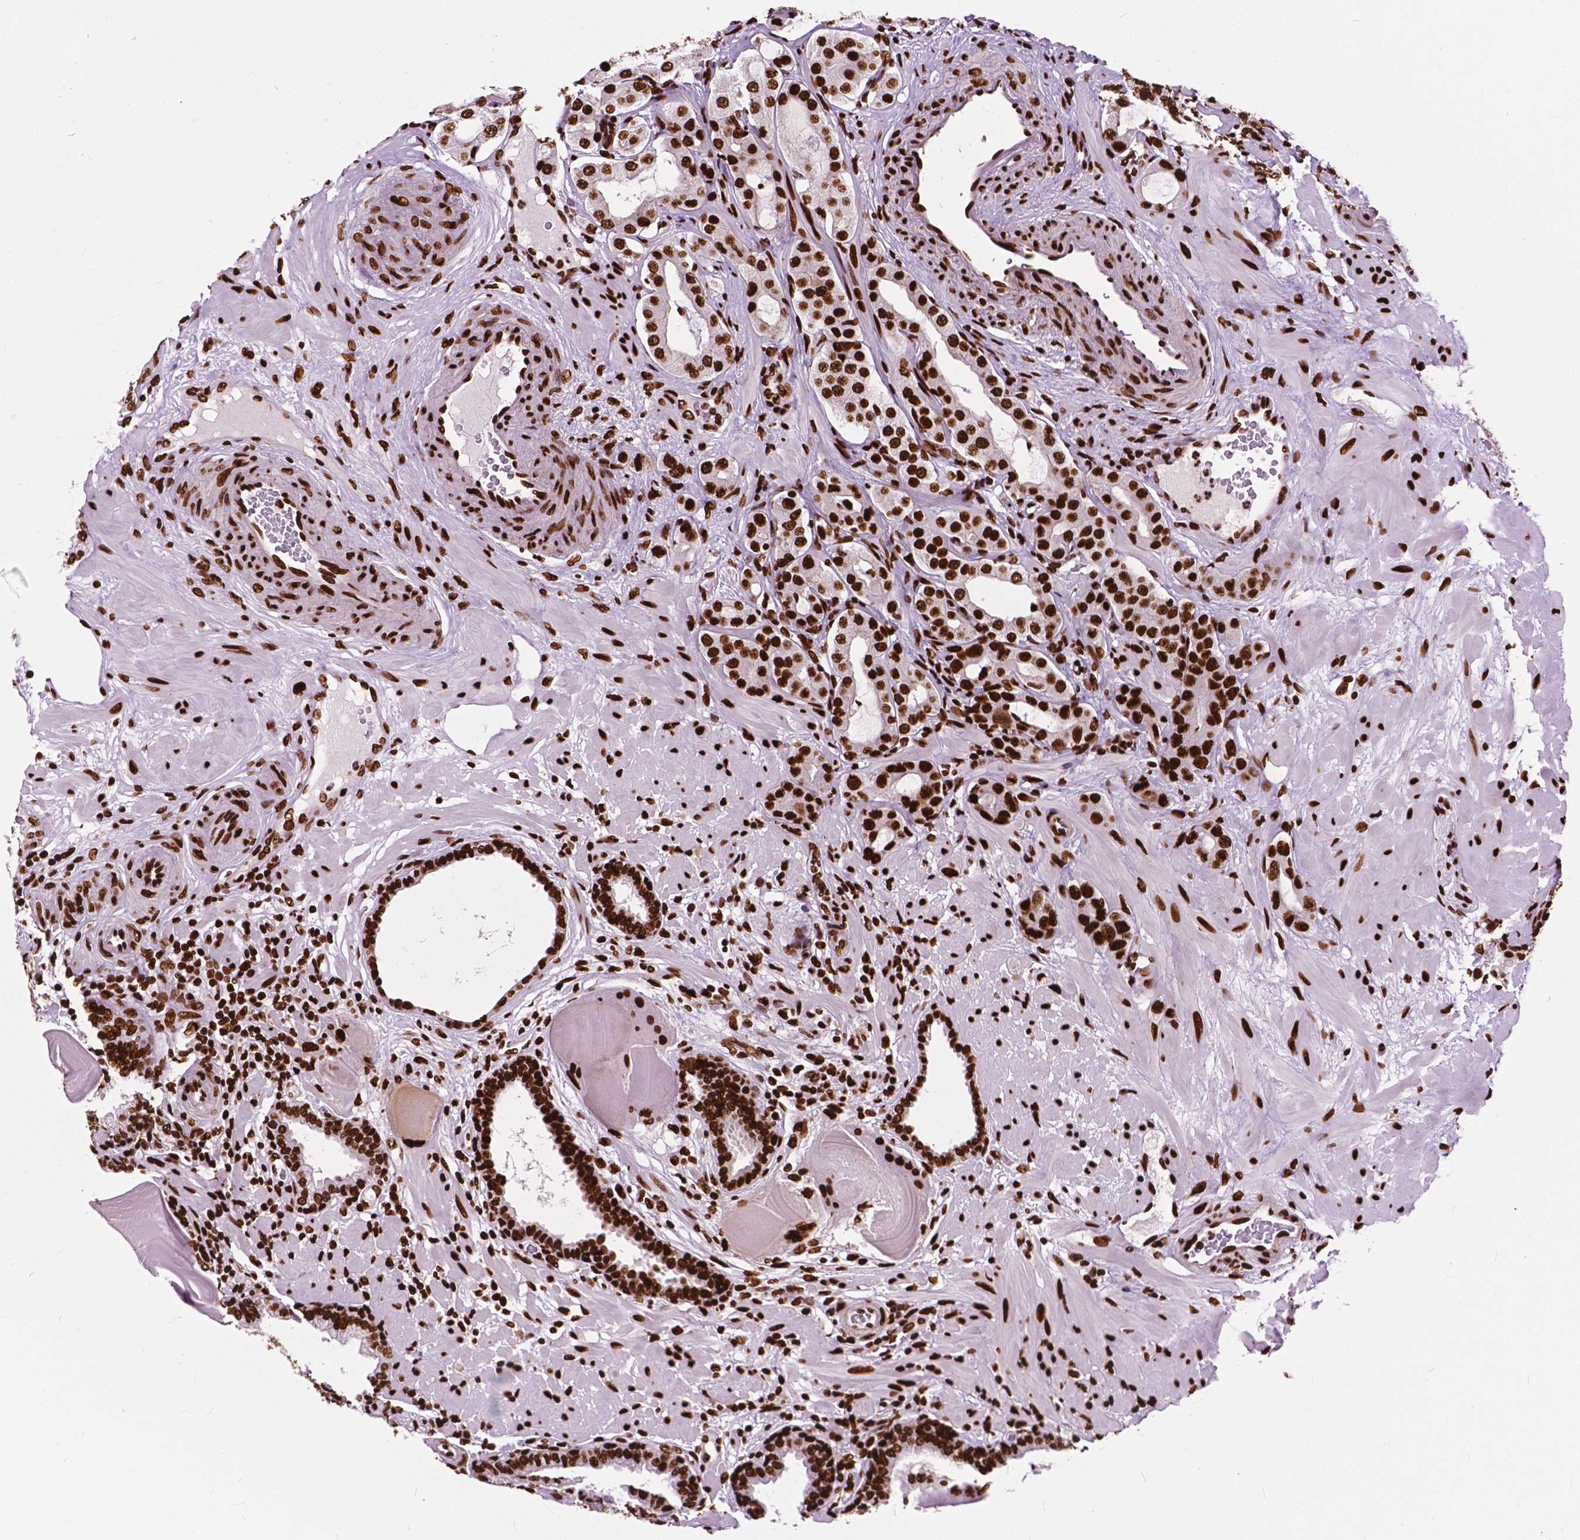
{"staining": {"intensity": "strong", "quantity": ">75%", "location": "nuclear"}, "tissue": "prostate cancer", "cell_type": "Tumor cells", "image_type": "cancer", "snomed": [{"axis": "morphology", "description": "Adenocarcinoma, Low grade"}, {"axis": "topography", "description": "Prostate"}], "caption": "Immunohistochemical staining of human adenocarcinoma (low-grade) (prostate) displays high levels of strong nuclear expression in about >75% of tumor cells.", "gene": "SMIM5", "patient": {"sex": "male", "age": 57}}